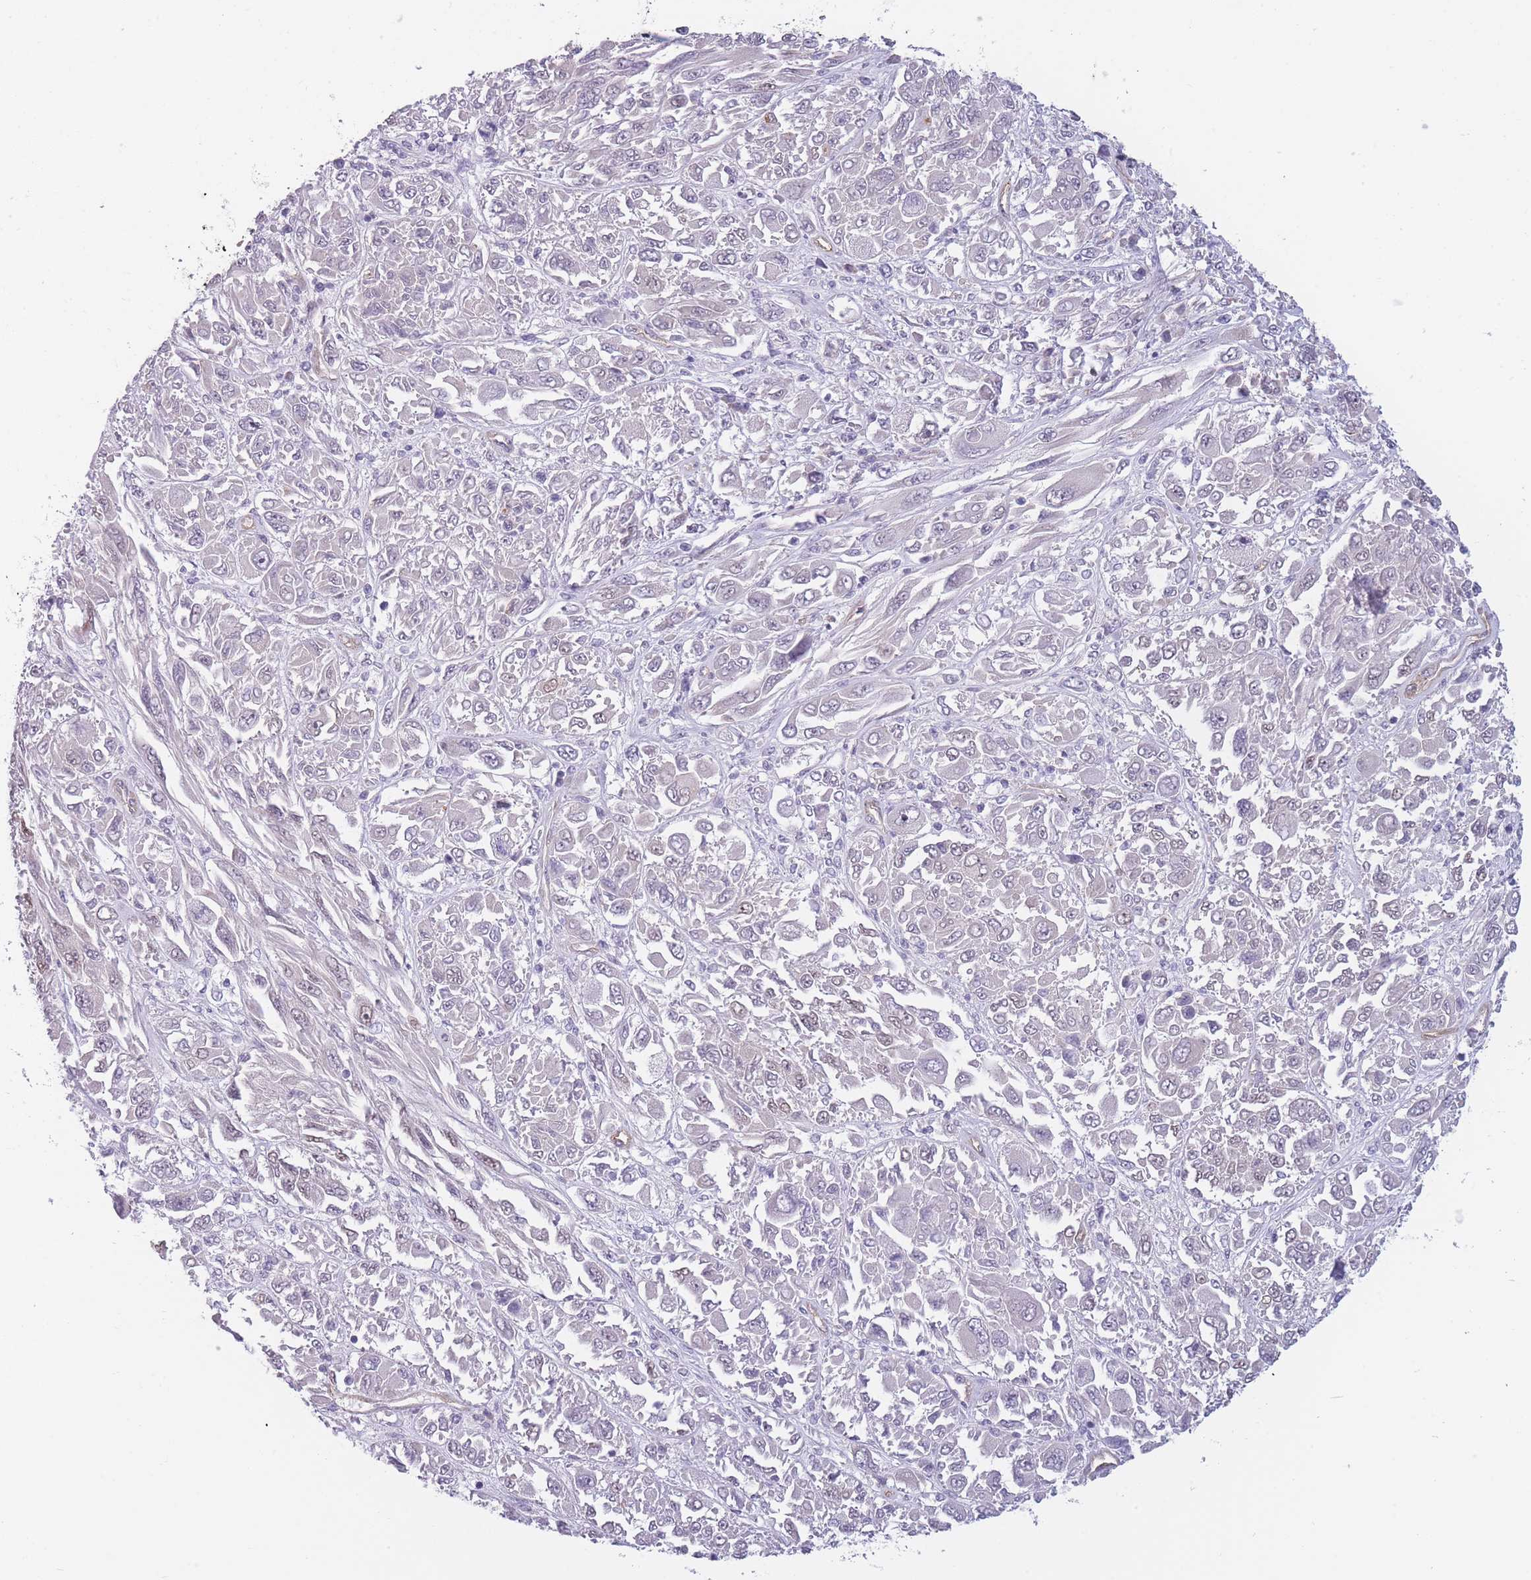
{"staining": {"intensity": "negative", "quantity": "none", "location": "none"}, "tissue": "melanoma", "cell_type": "Tumor cells", "image_type": "cancer", "snomed": [{"axis": "morphology", "description": "Malignant melanoma, NOS"}, {"axis": "topography", "description": "Skin"}], "caption": "Immunohistochemistry photomicrograph of neoplastic tissue: malignant melanoma stained with DAB (3,3'-diaminobenzidine) shows no significant protein positivity in tumor cells. (DAB (3,3'-diaminobenzidine) IHC with hematoxylin counter stain).", "gene": "OR6B3", "patient": {"sex": "female", "age": 91}}